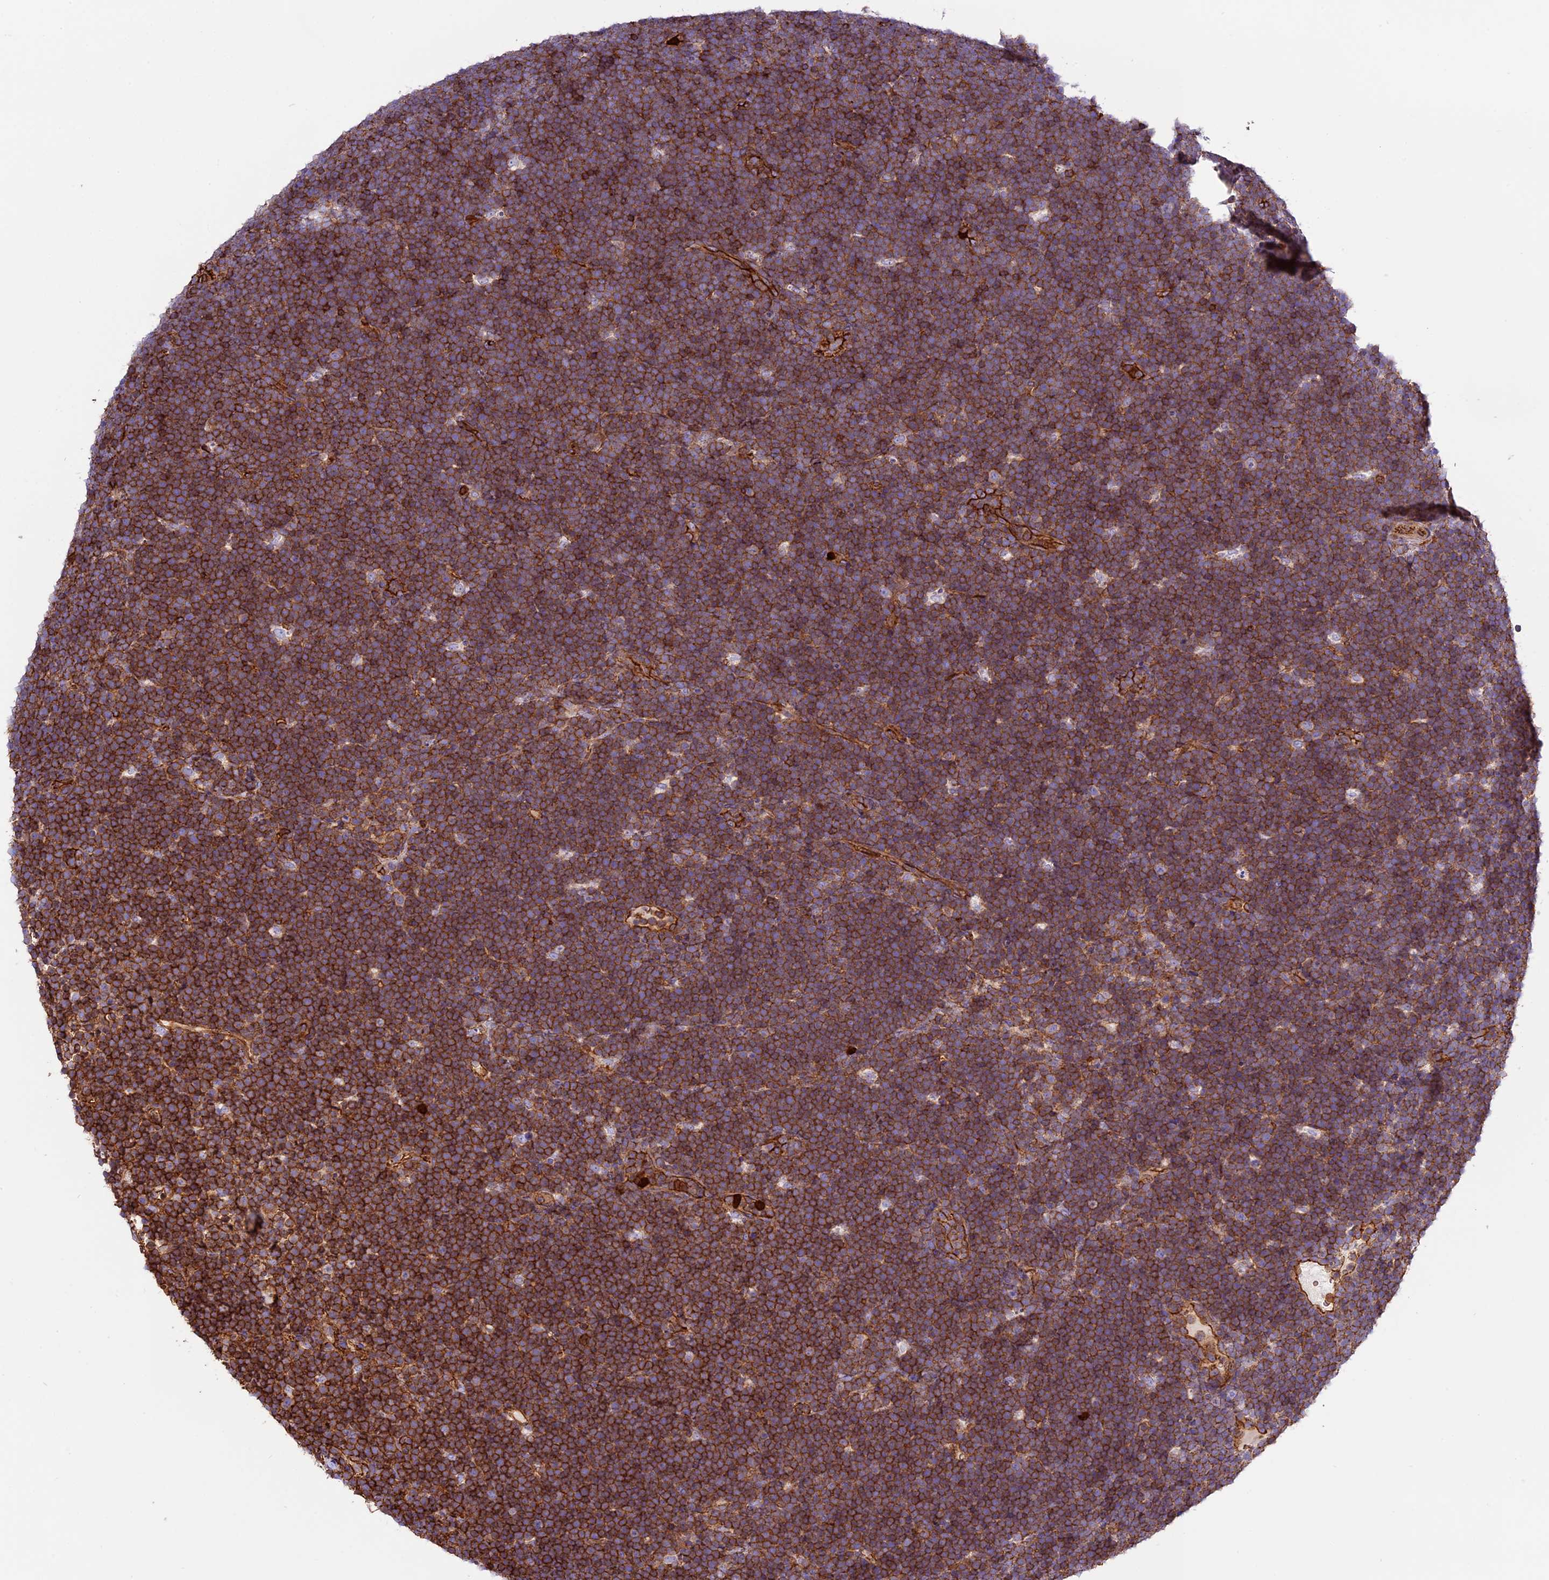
{"staining": {"intensity": "moderate", "quantity": "25%-75%", "location": "cytoplasmic/membranous"}, "tissue": "lymphoma", "cell_type": "Tumor cells", "image_type": "cancer", "snomed": [{"axis": "morphology", "description": "Malignant lymphoma, non-Hodgkin's type, High grade"}, {"axis": "topography", "description": "Lymph node"}], "caption": "An image of high-grade malignant lymphoma, non-Hodgkin's type stained for a protein displays moderate cytoplasmic/membranous brown staining in tumor cells. The protein is shown in brown color, while the nuclei are stained blue.", "gene": "CD99L2", "patient": {"sex": "male", "age": 13}}